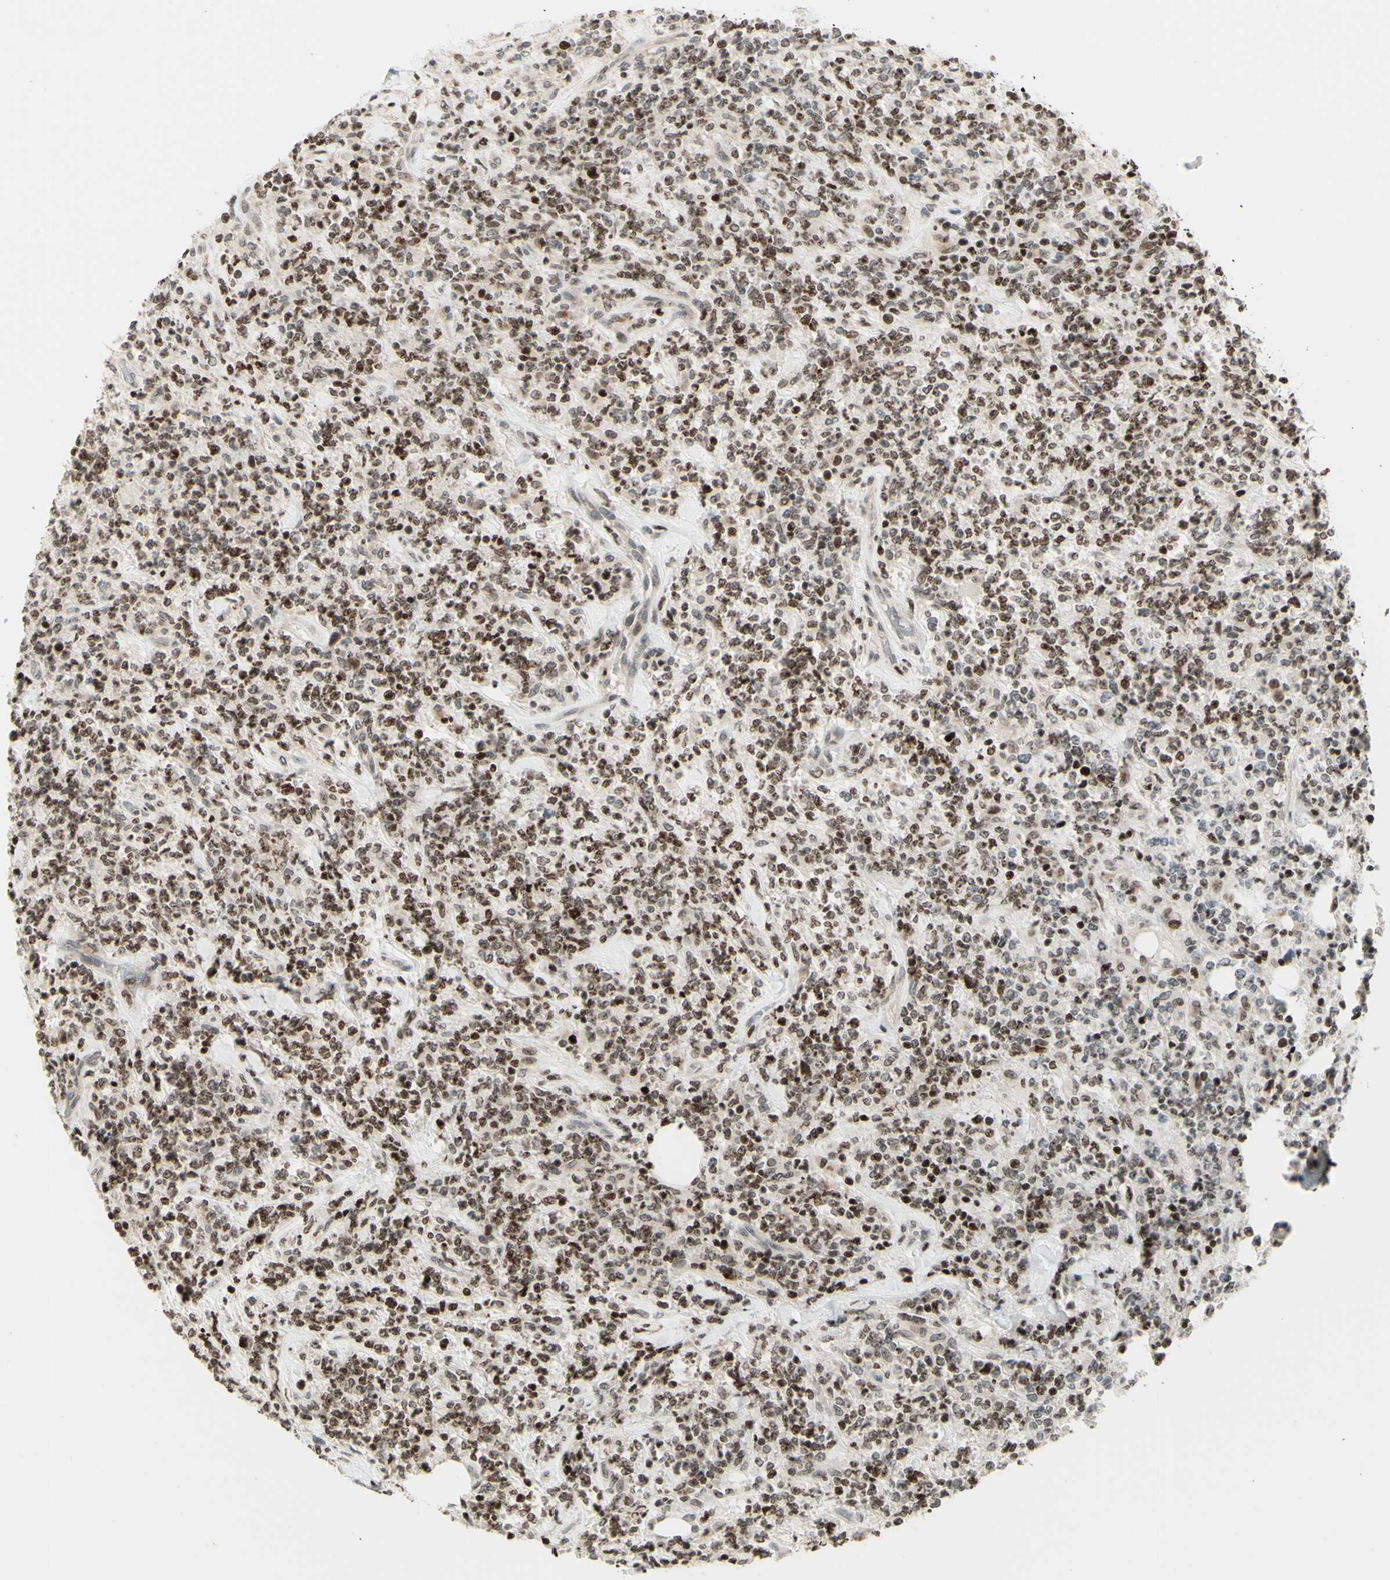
{"staining": {"intensity": "moderate", "quantity": "25%-75%", "location": "nuclear"}, "tissue": "lymphoma", "cell_type": "Tumor cells", "image_type": "cancer", "snomed": [{"axis": "morphology", "description": "Malignant lymphoma, non-Hodgkin's type, High grade"}, {"axis": "topography", "description": "Soft tissue"}], "caption": "About 25%-75% of tumor cells in lymphoma demonstrate moderate nuclear protein staining as visualized by brown immunohistochemical staining.", "gene": "CDKL5", "patient": {"sex": "male", "age": 18}}